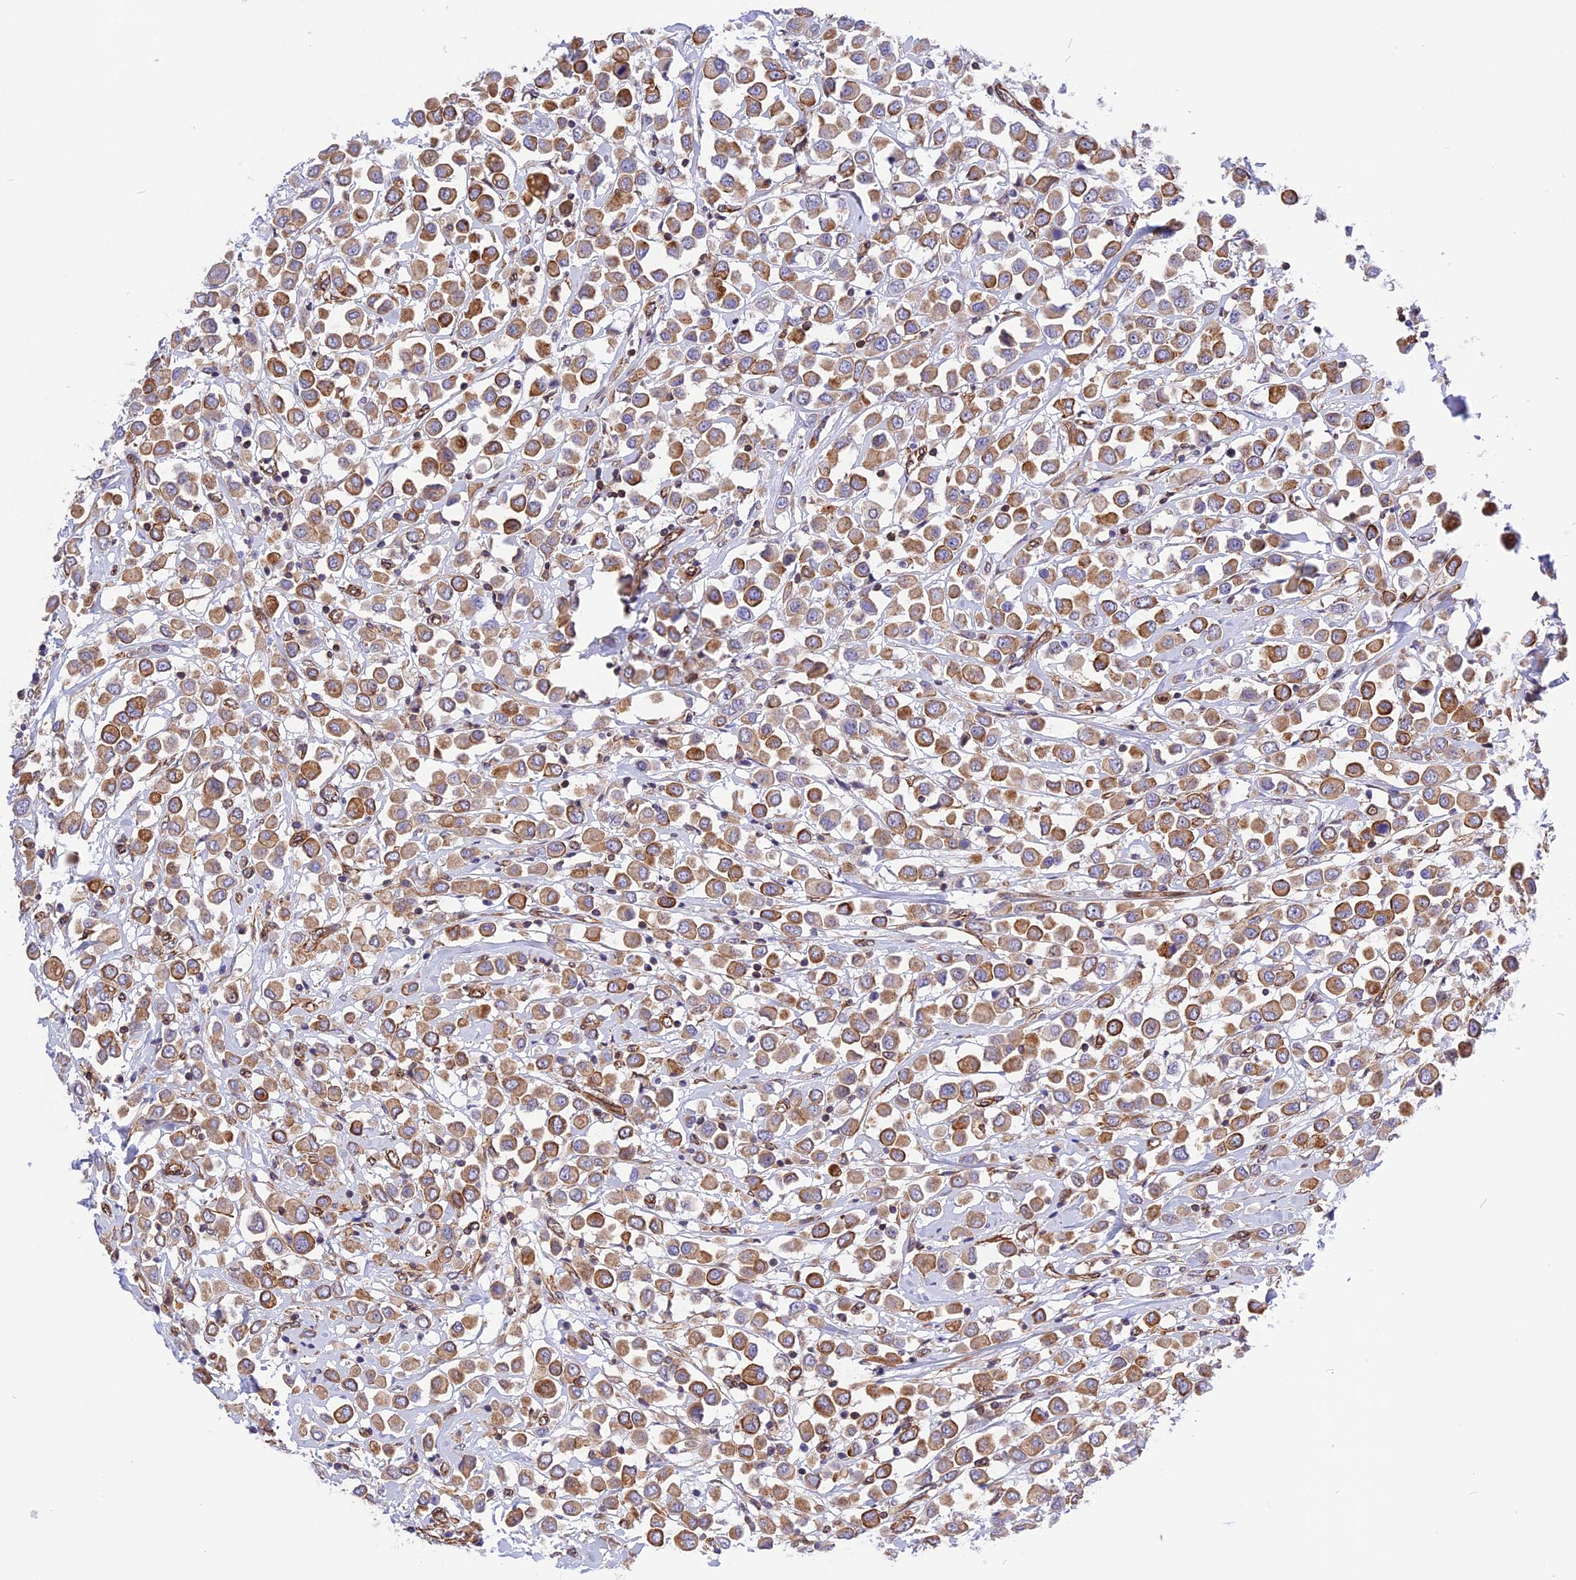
{"staining": {"intensity": "moderate", "quantity": ">75%", "location": "cytoplasmic/membranous"}, "tissue": "breast cancer", "cell_type": "Tumor cells", "image_type": "cancer", "snomed": [{"axis": "morphology", "description": "Duct carcinoma"}, {"axis": "topography", "description": "Breast"}], "caption": "Protein staining shows moderate cytoplasmic/membranous staining in about >75% of tumor cells in breast cancer (intraductal carcinoma).", "gene": "R3HDM4", "patient": {"sex": "female", "age": 61}}